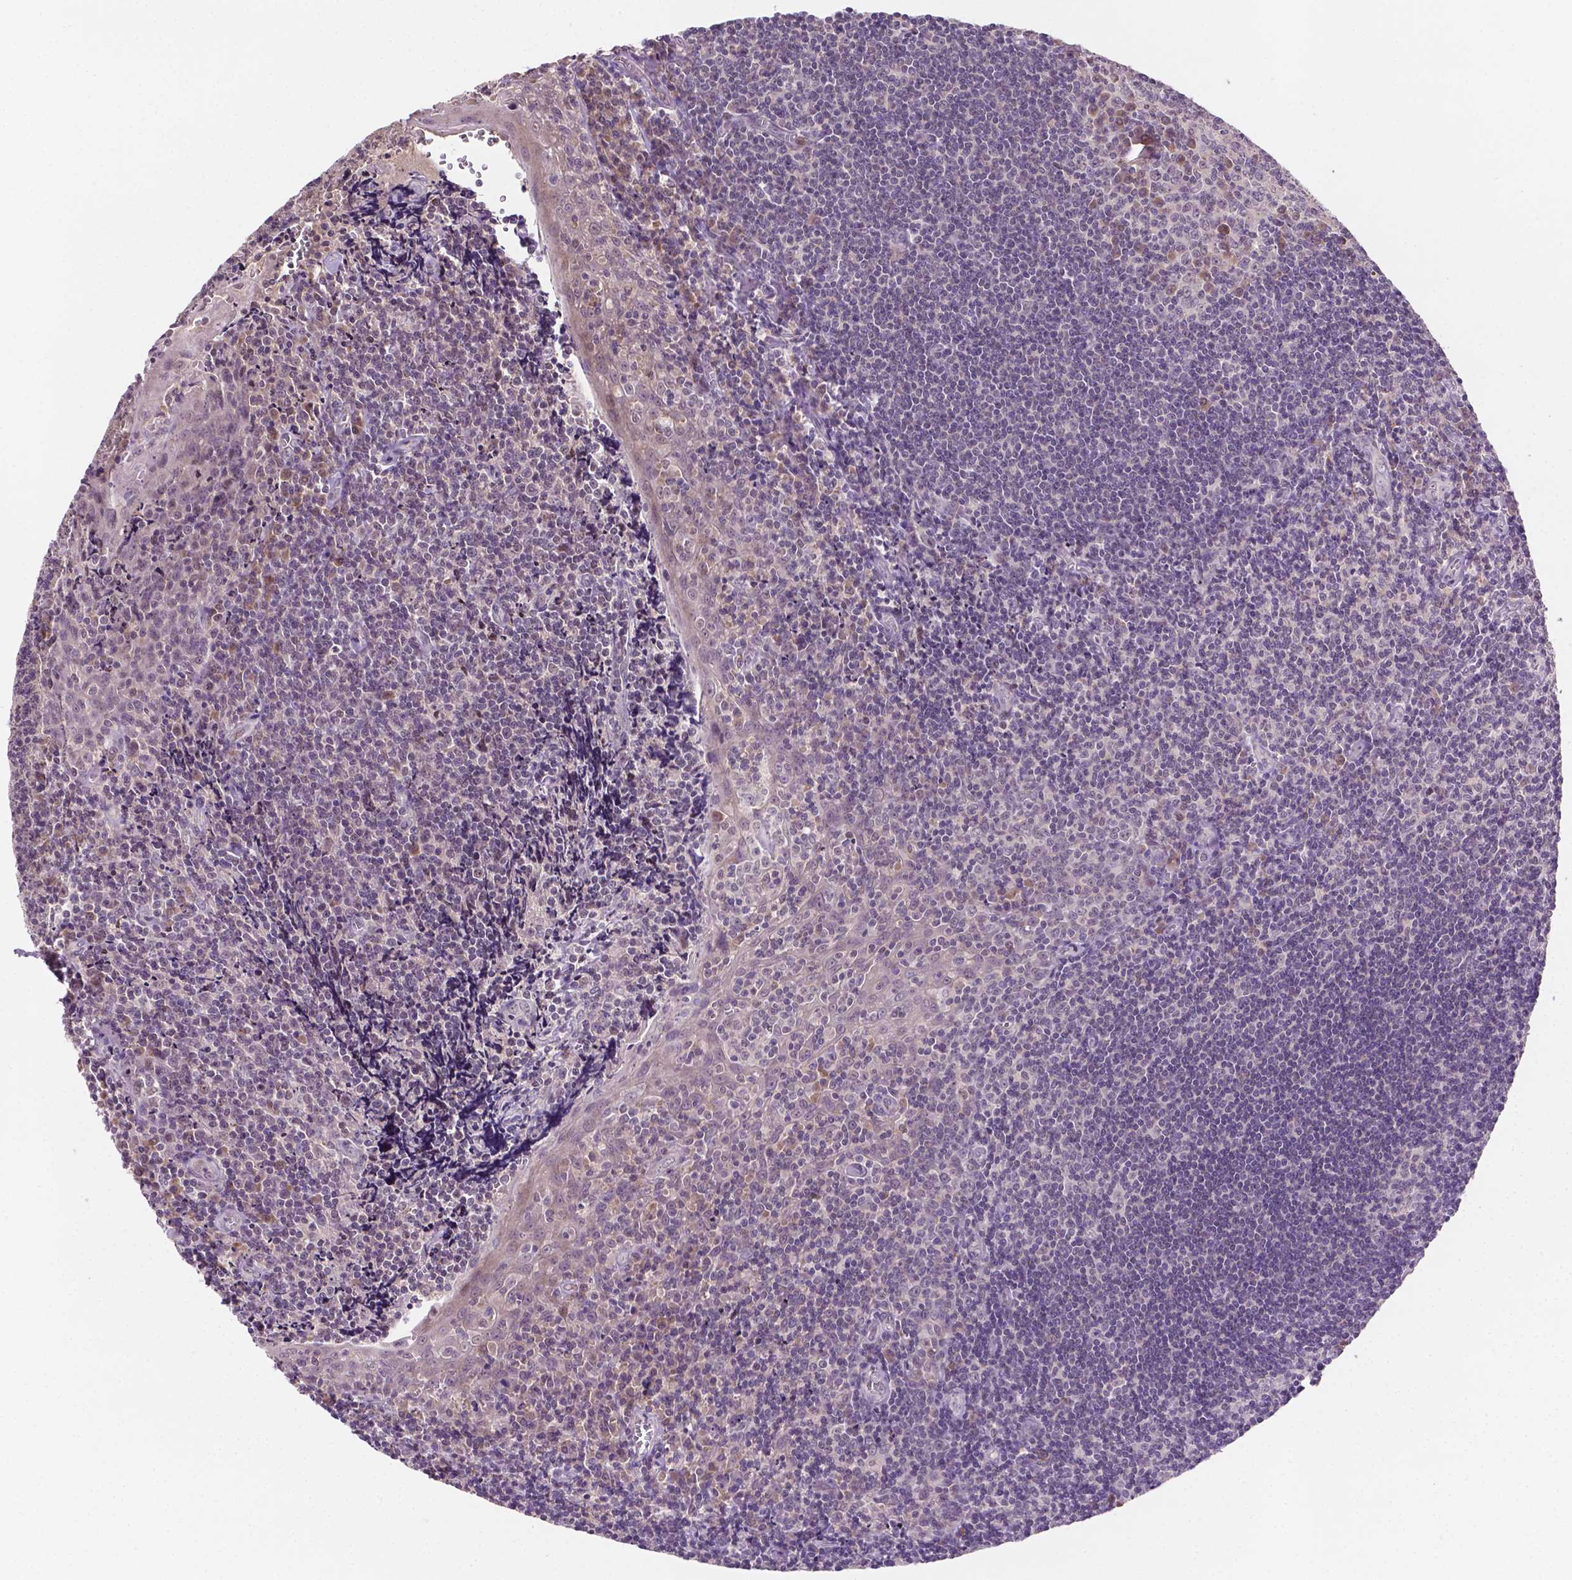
{"staining": {"intensity": "moderate", "quantity": "<25%", "location": "cytoplasmic/membranous,nuclear"}, "tissue": "tonsil", "cell_type": "Germinal center cells", "image_type": "normal", "snomed": [{"axis": "morphology", "description": "Normal tissue, NOS"}, {"axis": "morphology", "description": "Inflammation, NOS"}, {"axis": "topography", "description": "Tonsil"}], "caption": "This photomicrograph displays immunohistochemistry (IHC) staining of benign human tonsil, with low moderate cytoplasmic/membranous,nuclear expression in about <25% of germinal center cells.", "gene": "MROH6", "patient": {"sex": "female", "age": 31}}